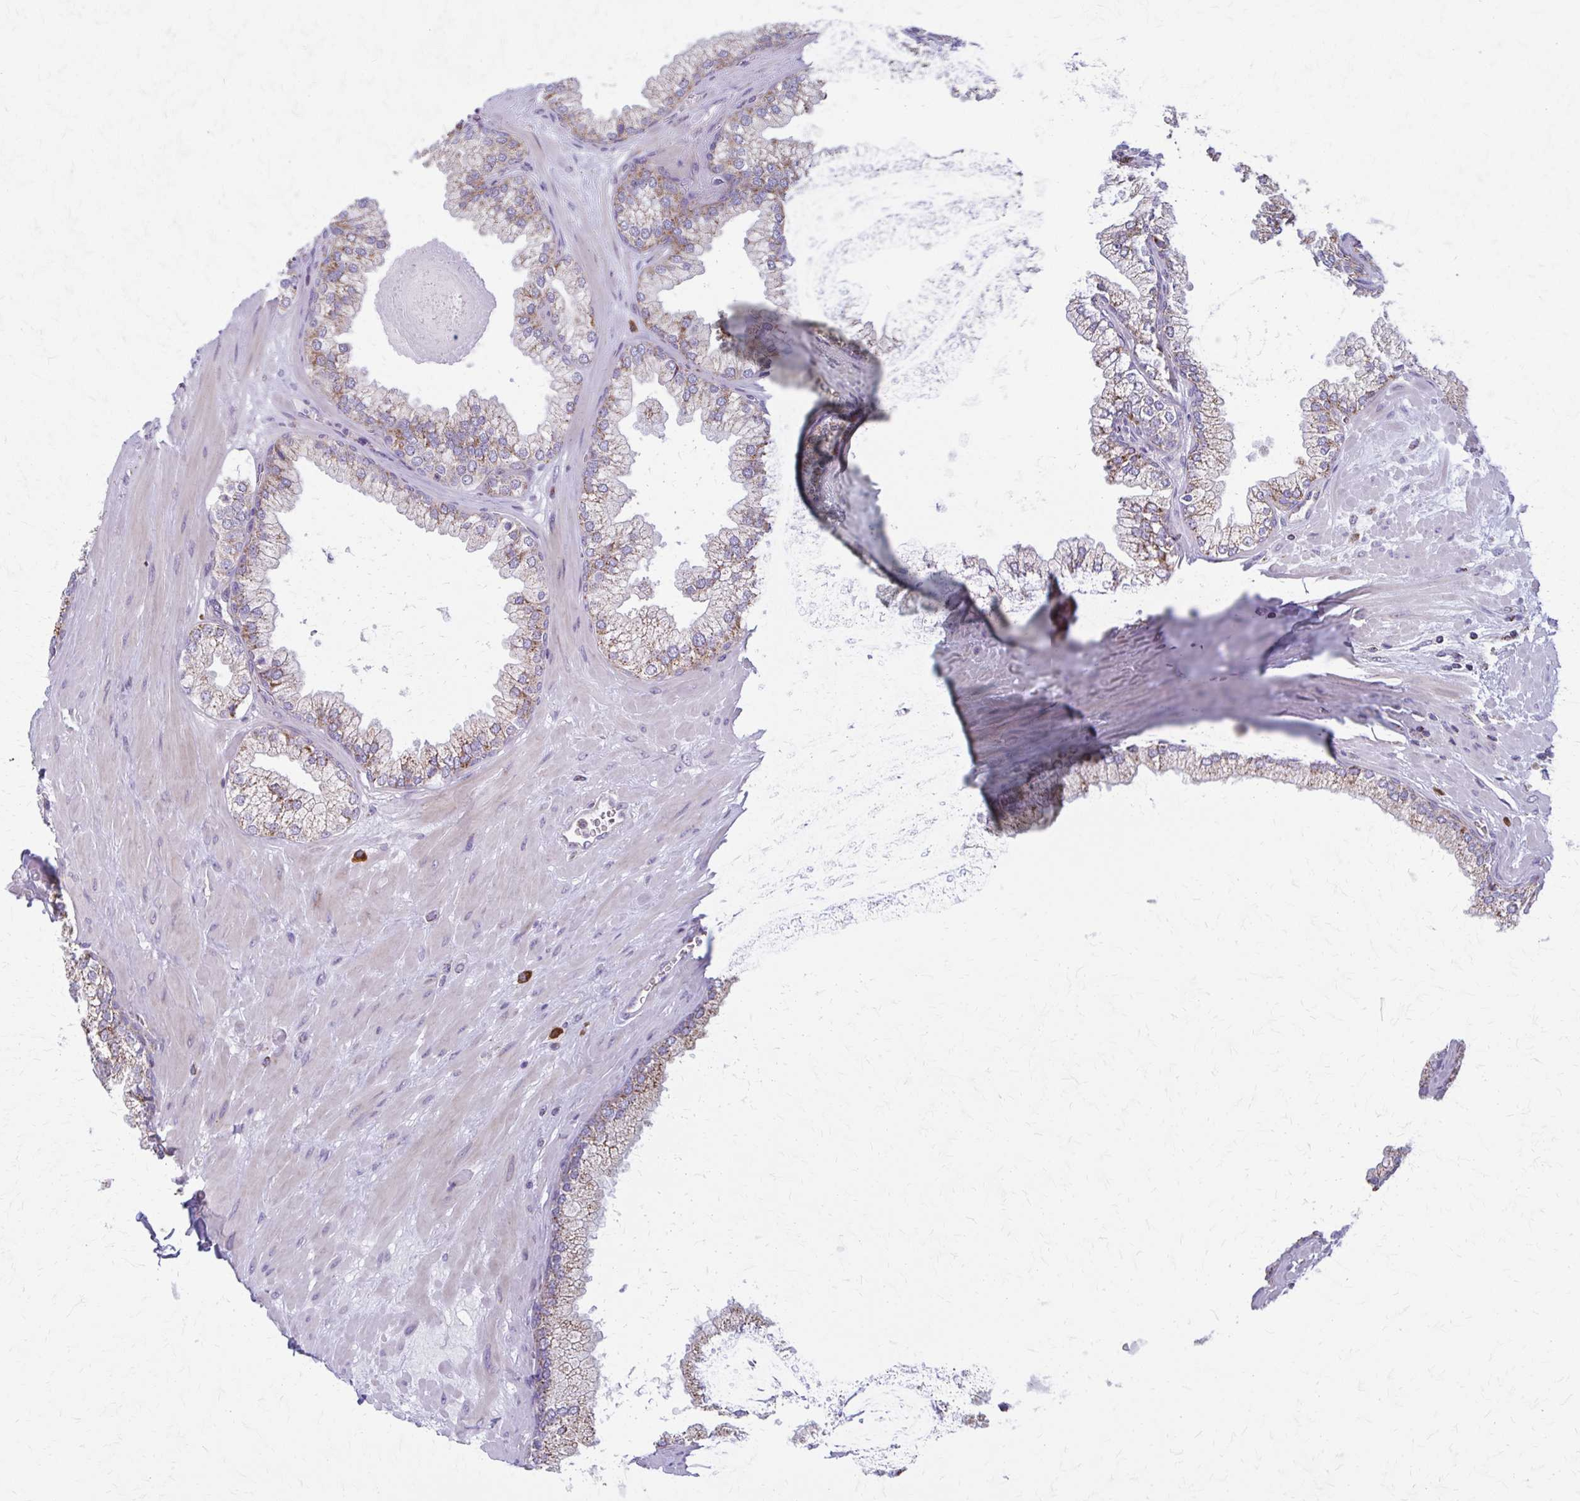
{"staining": {"intensity": "moderate", "quantity": ">75%", "location": "cytoplasmic/membranous"}, "tissue": "prostate", "cell_type": "Glandular cells", "image_type": "normal", "snomed": [{"axis": "morphology", "description": "Normal tissue, NOS"}, {"axis": "topography", "description": "Prostate"}, {"axis": "topography", "description": "Peripheral nerve tissue"}], "caption": "Glandular cells display medium levels of moderate cytoplasmic/membranous expression in approximately >75% of cells in normal human prostate. (DAB IHC with brightfield microscopy, high magnification).", "gene": "TVP23A", "patient": {"sex": "male", "age": 61}}